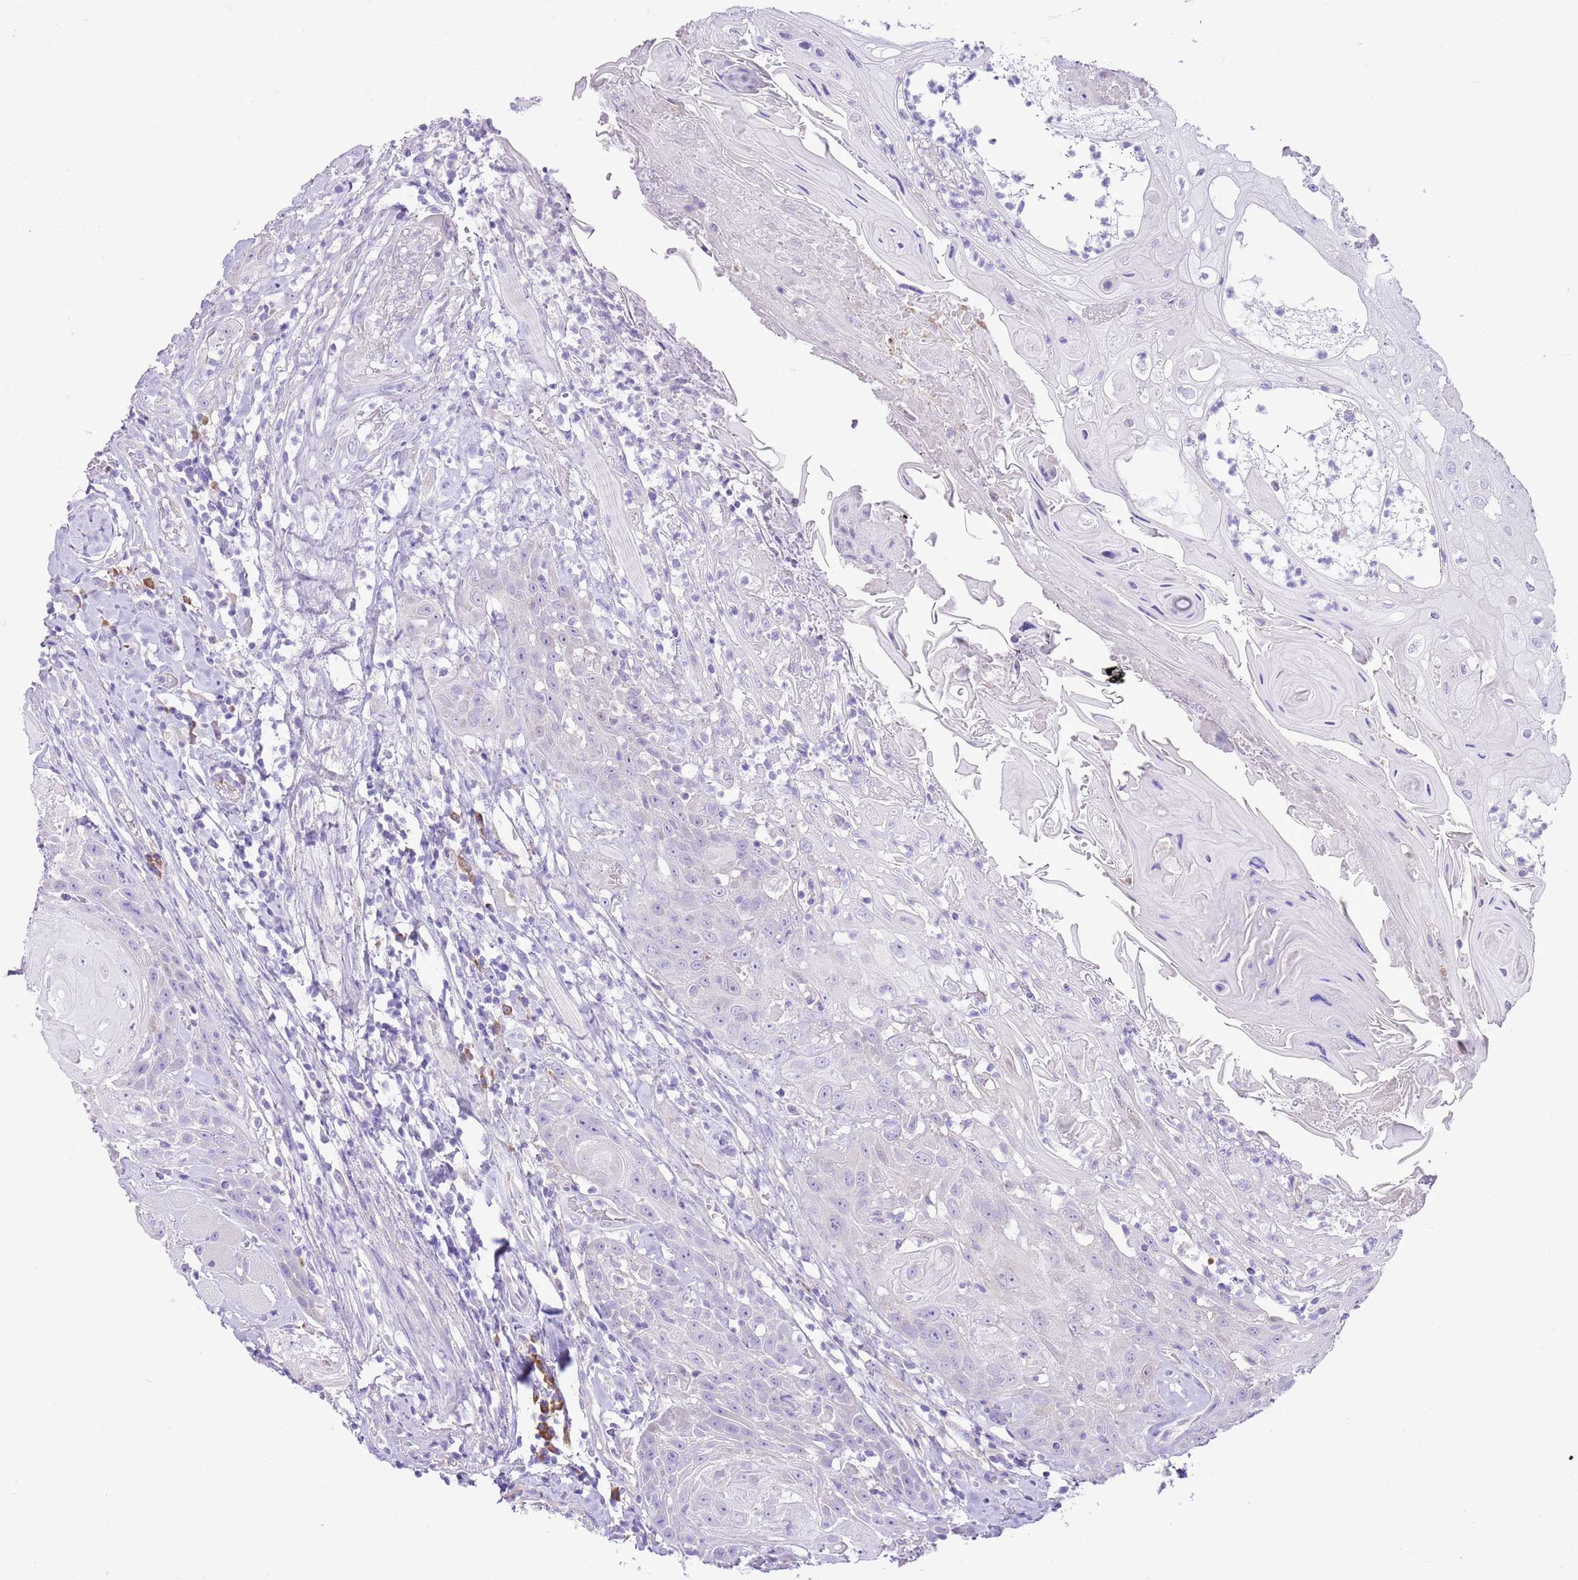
{"staining": {"intensity": "negative", "quantity": "none", "location": "none"}, "tissue": "head and neck cancer", "cell_type": "Tumor cells", "image_type": "cancer", "snomed": [{"axis": "morphology", "description": "Squamous cell carcinoma, NOS"}, {"axis": "topography", "description": "Head-Neck"}], "caption": "High power microscopy micrograph of an immunohistochemistry (IHC) histopathology image of head and neck cancer, revealing no significant positivity in tumor cells. (DAB (3,3'-diaminobenzidine) immunohistochemistry, high magnification).", "gene": "AAR2", "patient": {"sex": "female", "age": 59}}